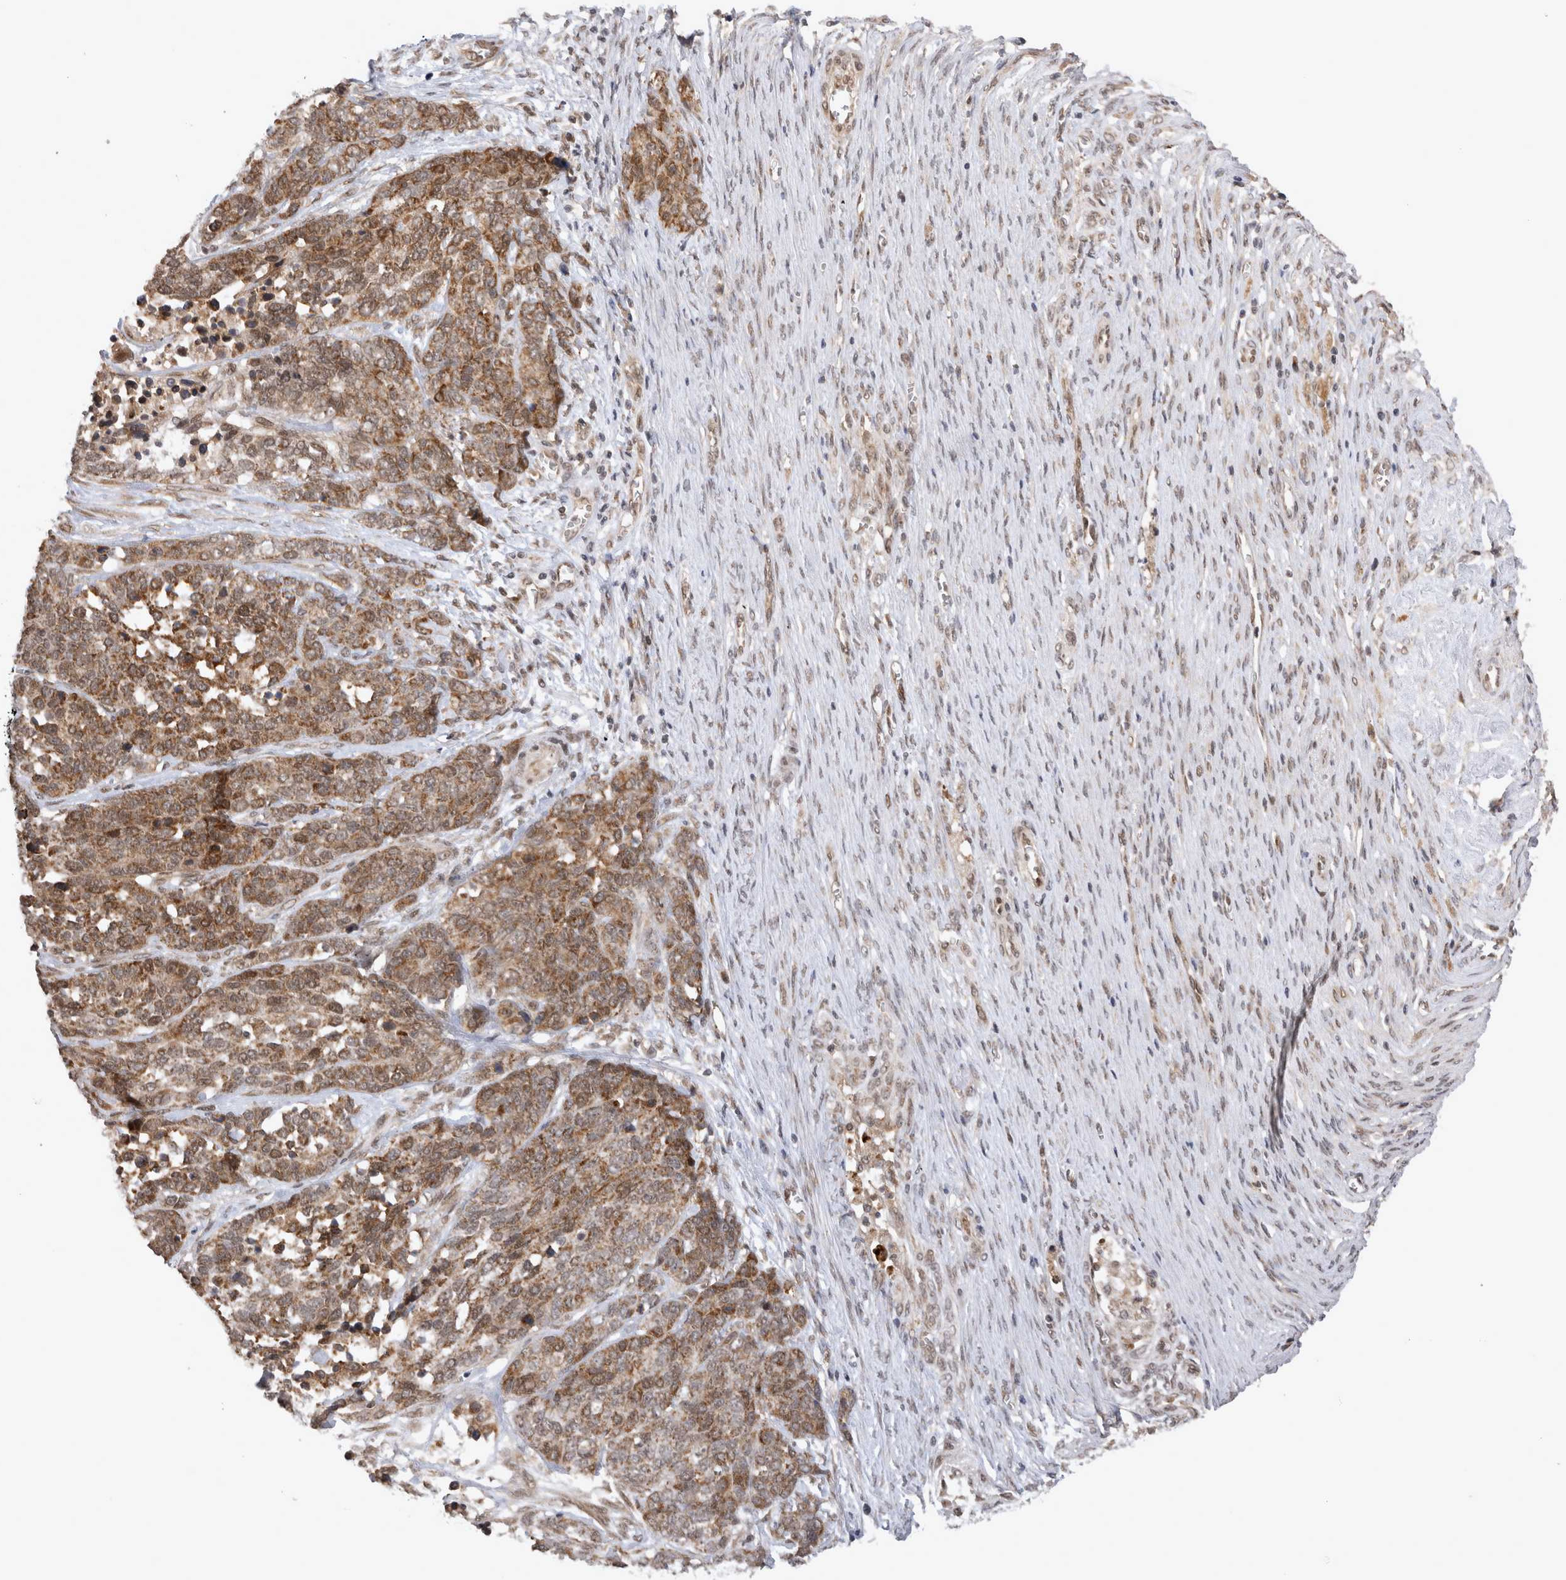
{"staining": {"intensity": "moderate", "quantity": ">75%", "location": "cytoplasmic/membranous,nuclear"}, "tissue": "ovarian cancer", "cell_type": "Tumor cells", "image_type": "cancer", "snomed": [{"axis": "morphology", "description": "Cystadenocarcinoma, serous, NOS"}, {"axis": "topography", "description": "Ovary"}], "caption": "Protein staining displays moderate cytoplasmic/membranous and nuclear expression in approximately >75% of tumor cells in ovarian cancer. (brown staining indicates protein expression, while blue staining denotes nuclei).", "gene": "TMEM65", "patient": {"sex": "female", "age": 44}}